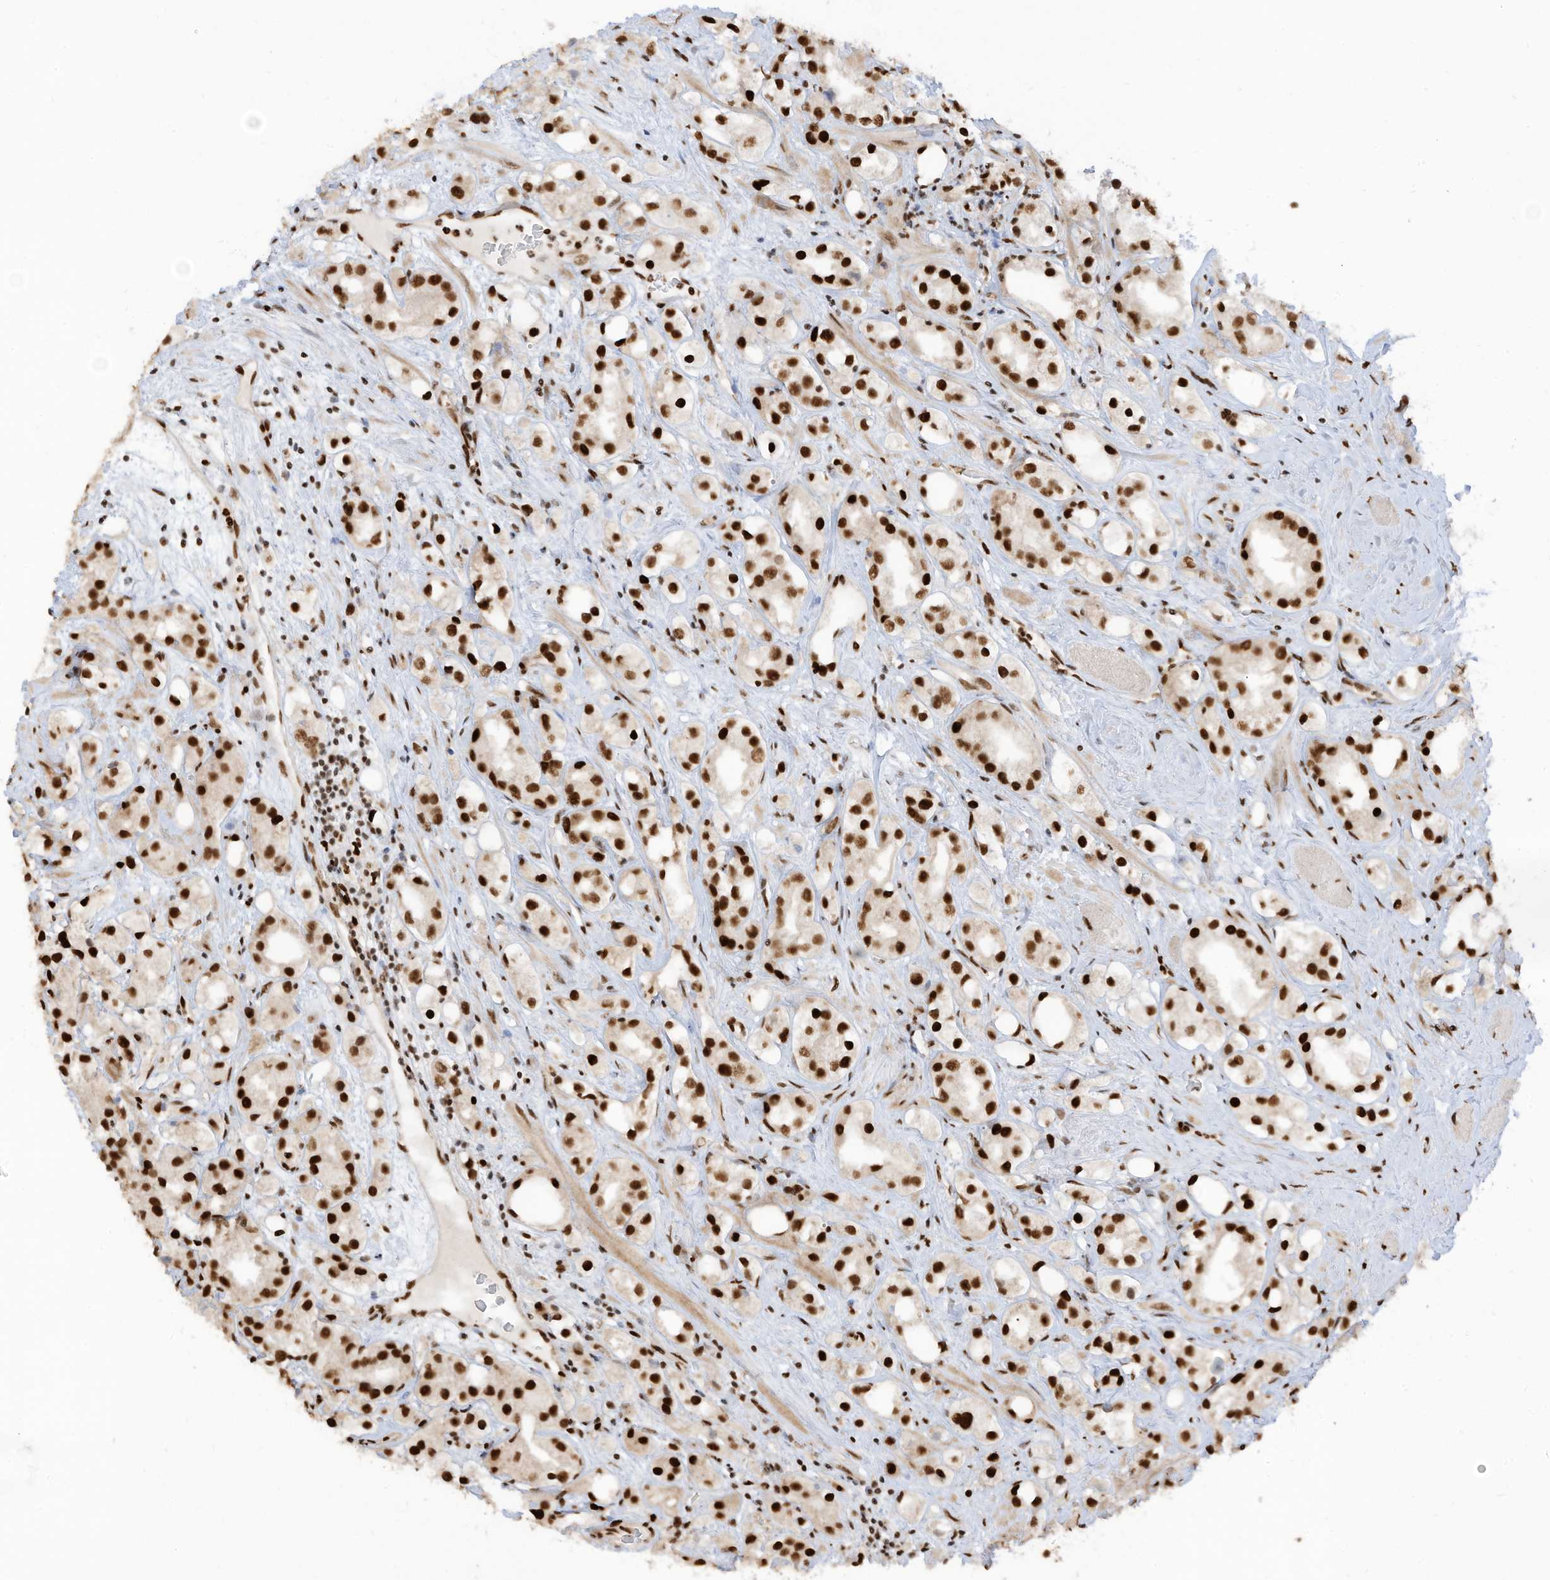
{"staining": {"intensity": "strong", "quantity": ">75%", "location": "nuclear"}, "tissue": "prostate cancer", "cell_type": "Tumor cells", "image_type": "cancer", "snomed": [{"axis": "morphology", "description": "Adenocarcinoma, NOS"}, {"axis": "topography", "description": "Prostate"}], "caption": "This micrograph shows immunohistochemistry (IHC) staining of adenocarcinoma (prostate), with high strong nuclear positivity in approximately >75% of tumor cells.", "gene": "SAMD15", "patient": {"sex": "male", "age": 79}}